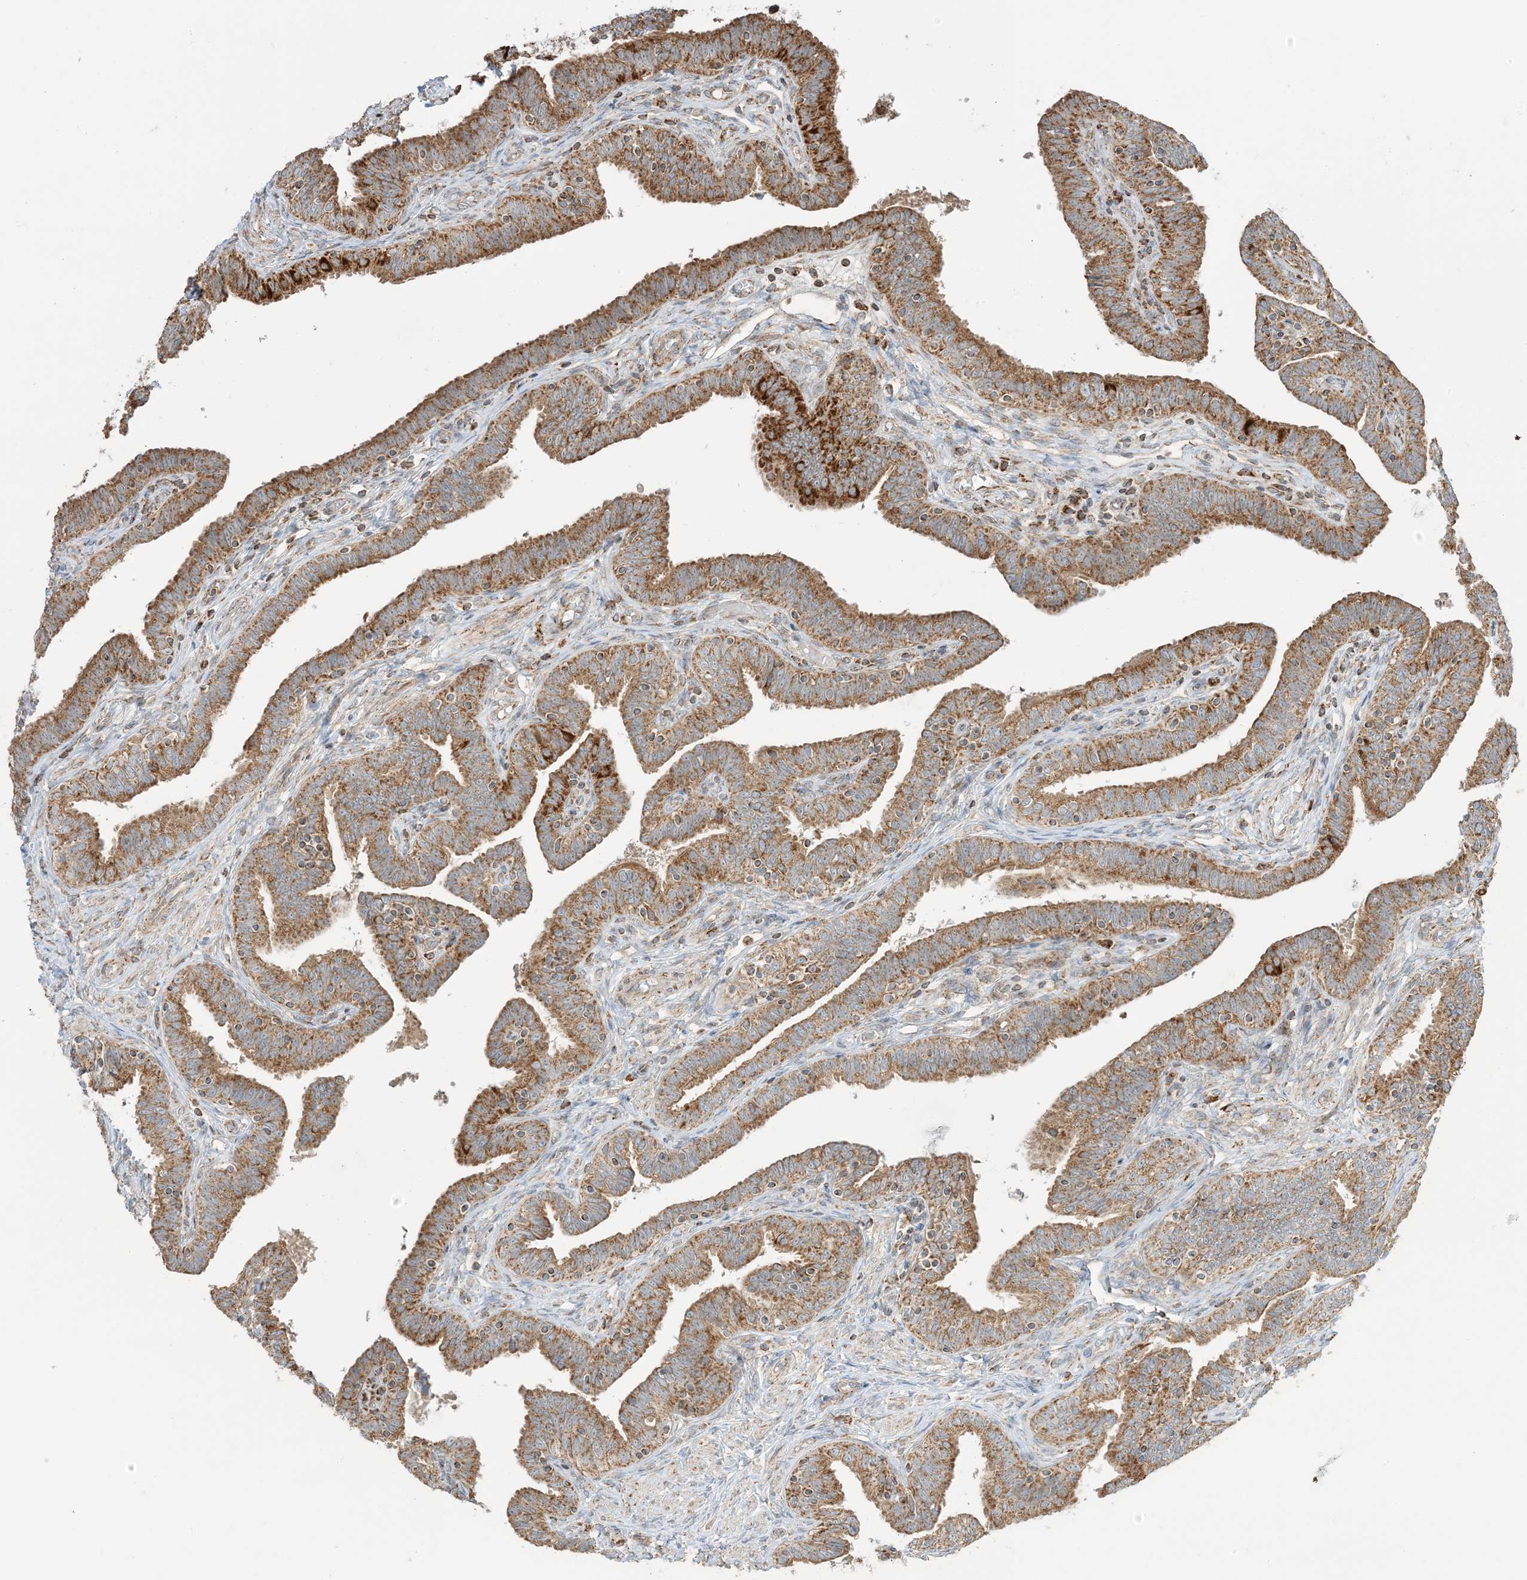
{"staining": {"intensity": "strong", "quantity": ">75%", "location": "cytoplasmic/membranous"}, "tissue": "fallopian tube", "cell_type": "Glandular cells", "image_type": "normal", "snomed": [{"axis": "morphology", "description": "Normal tissue, NOS"}, {"axis": "topography", "description": "Fallopian tube"}], "caption": "Protein expression analysis of normal fallopian tube shows strong cytoplasmic/membranous positivity in approximately >75% of glandular cells.", "gene": "N4BP3", "patient": {"sex": "female", "age": 39}}